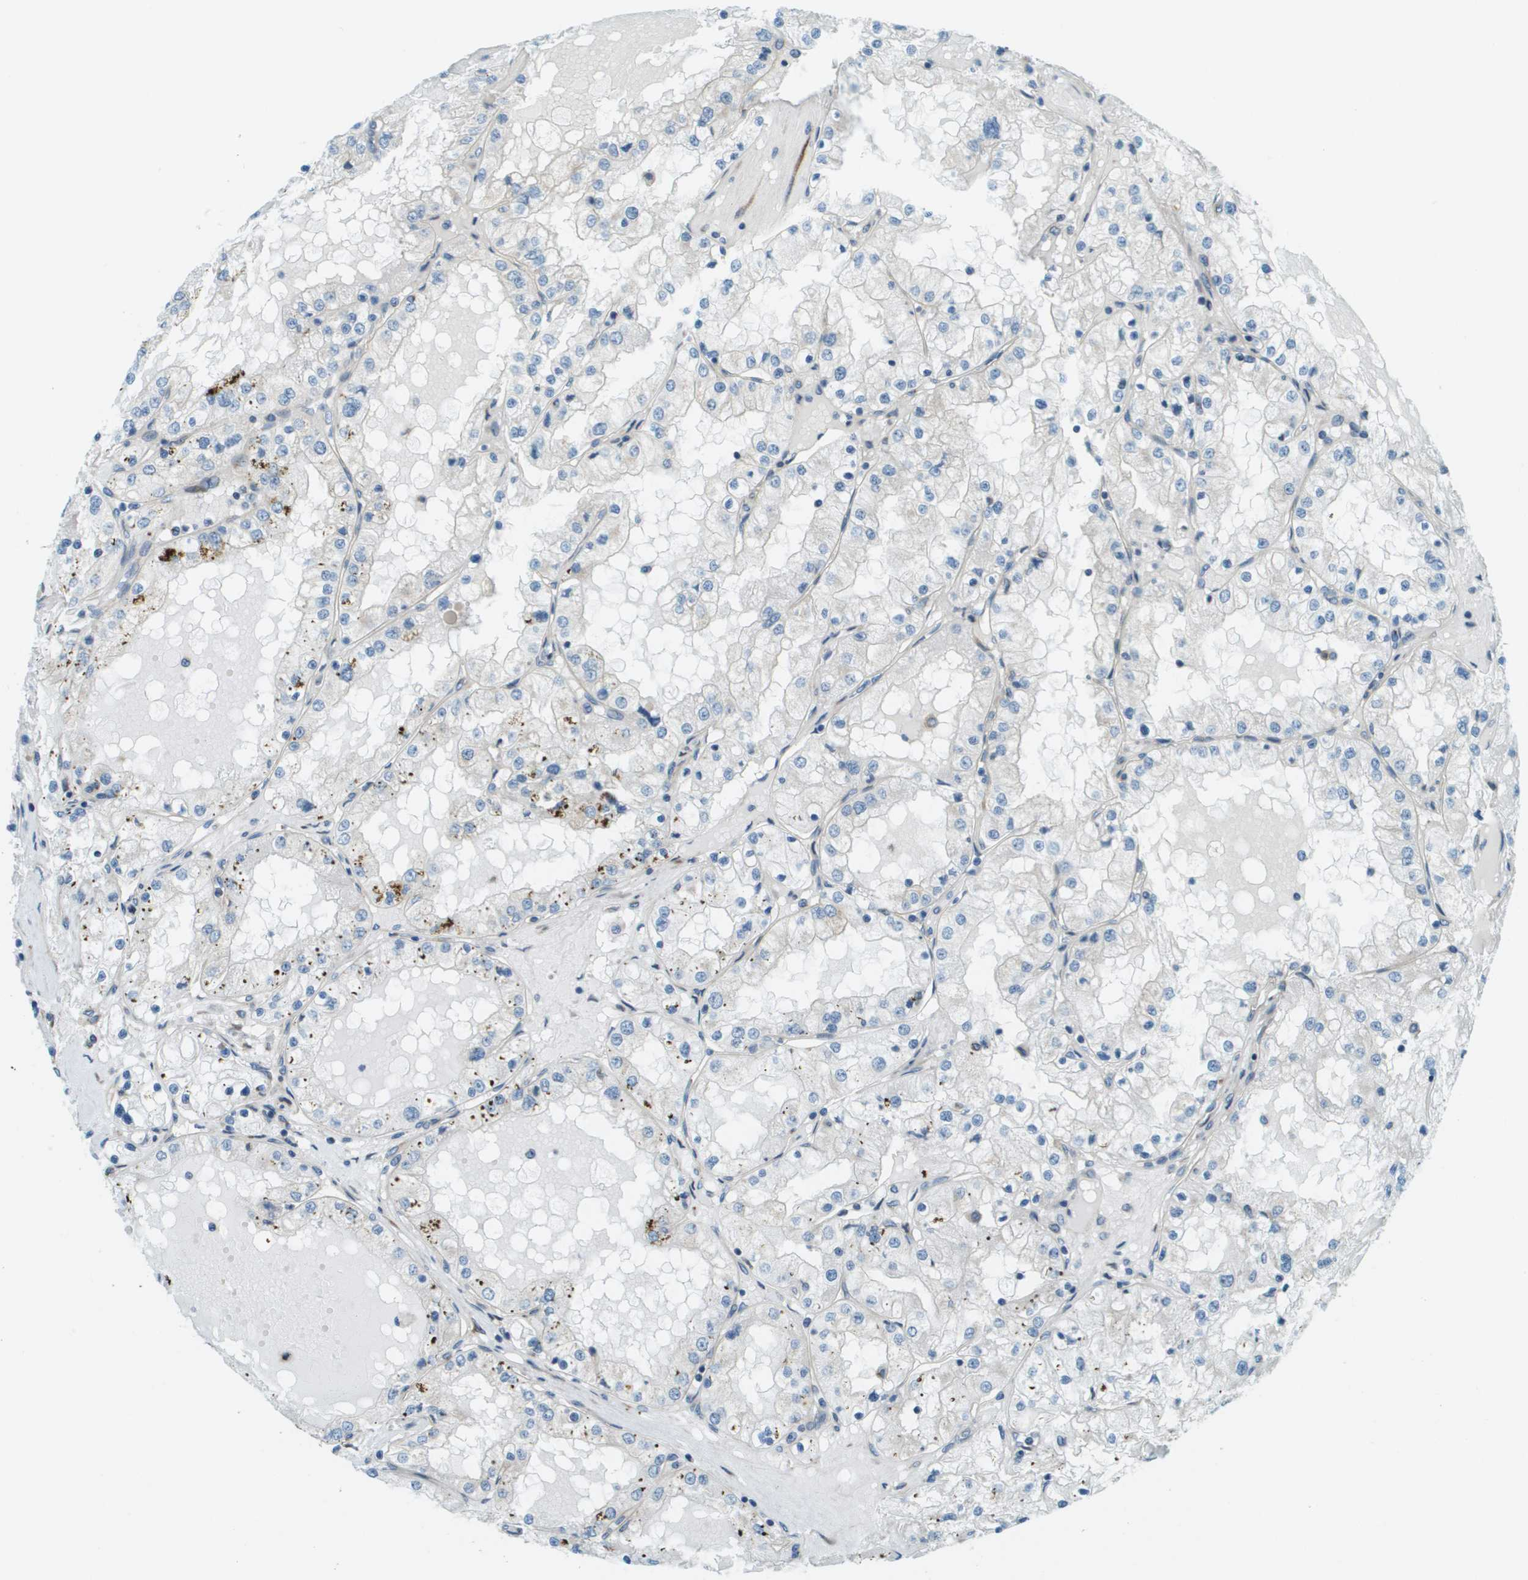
{"staining": {"intensity": "negative", "quantity": "none", "location": "none"}, "tissue": "renal cancer", "cell_type": "Tumor cells", "image_type": "cancer", "snomed": [{"axis": "morphology", "description": "Adenocarcinoma, NOS"}, {"axis": "topography", "description": "Kidney"}], "caption": "High power microscopy micrograph of an immunohistochemistry histopathology image of renal cancer (adenocarcinoma), revealing no significant staining in tumor cells. (DAB (3,3'-diaminobenzidine) immunohistochemistry (IHC) with hematoxylin counter stain).", "gene": "ACBD3", "patient": {"sex": "male", "age": 68}}